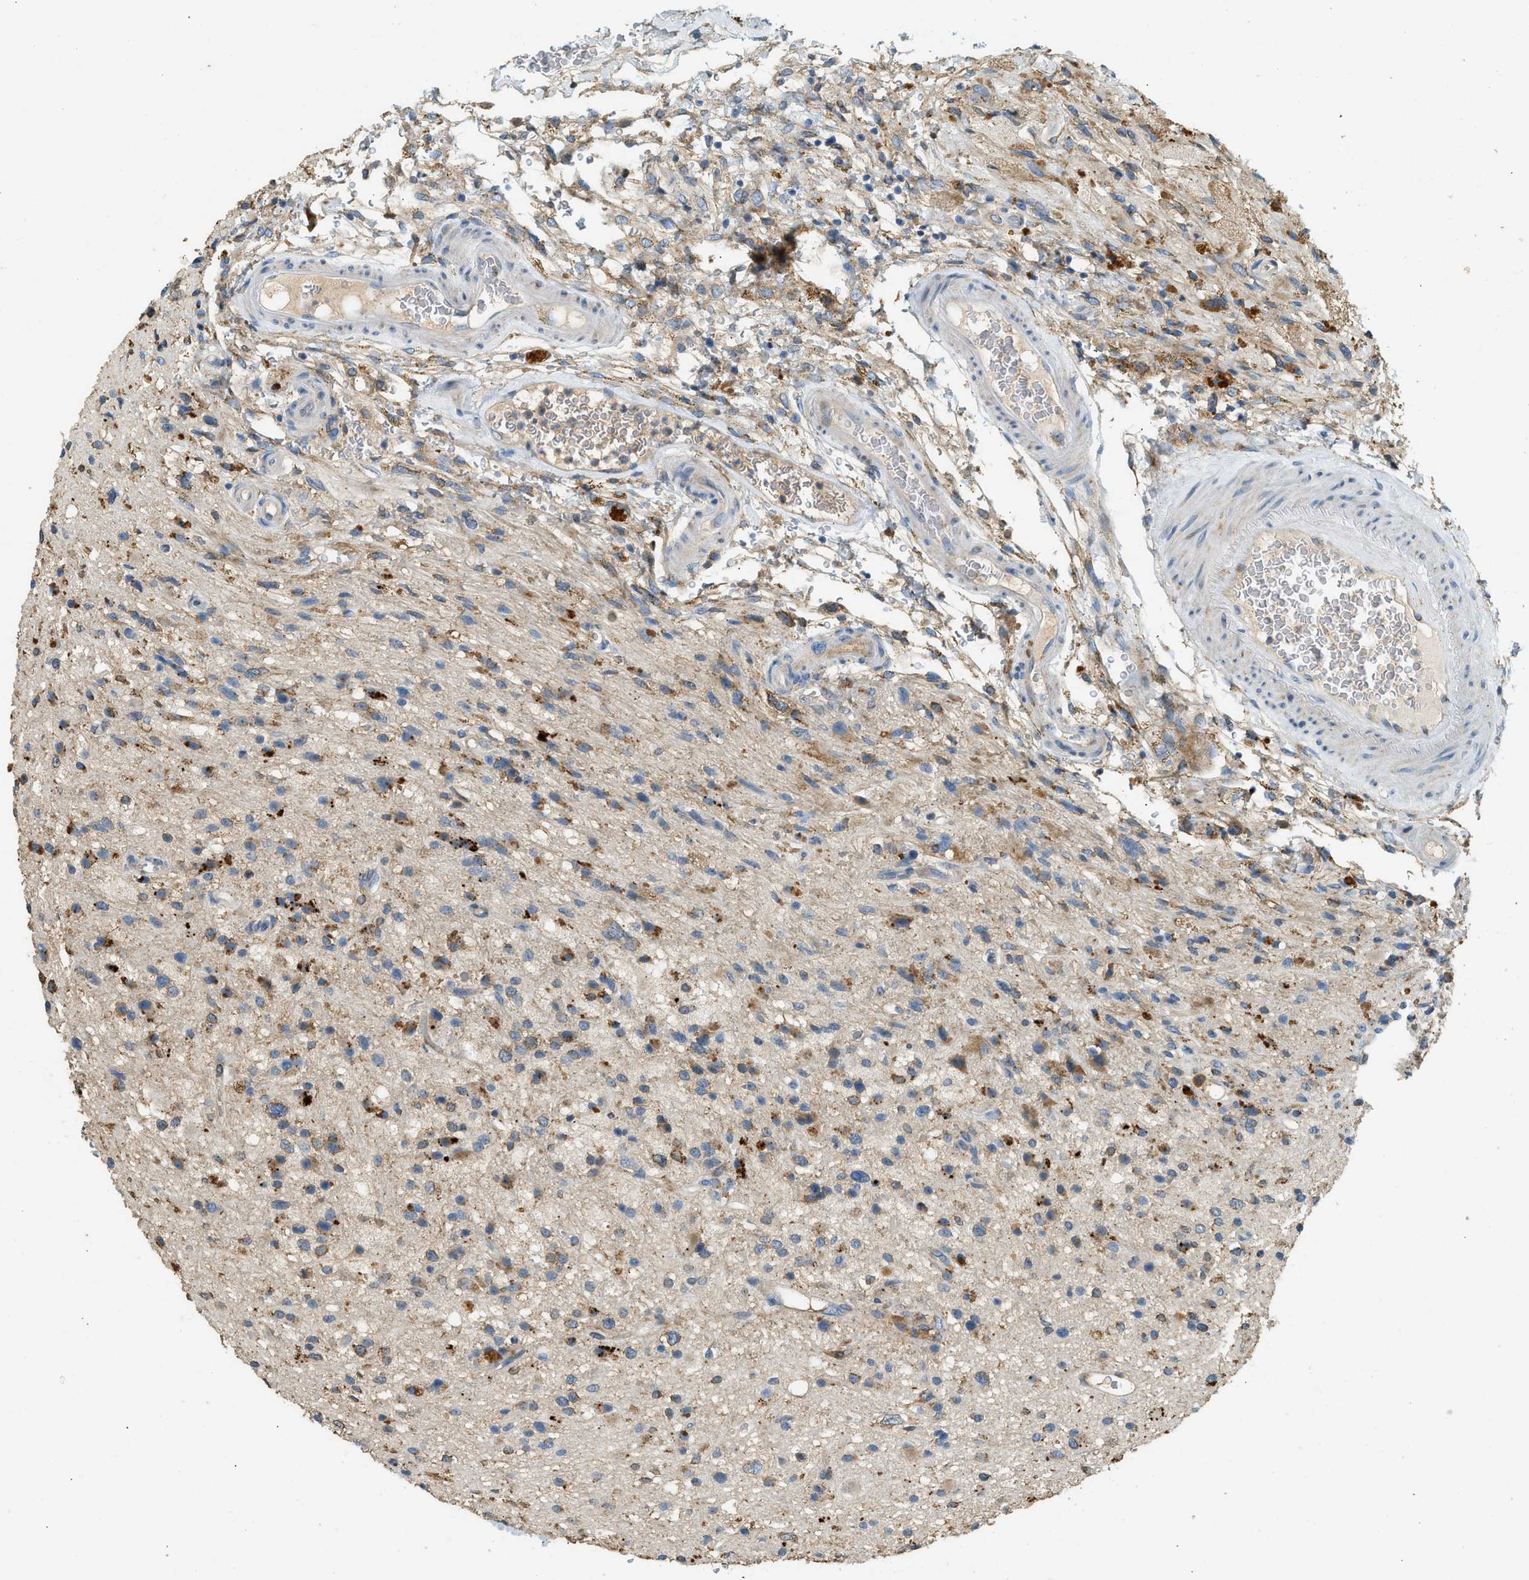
{"staining": {"intensity": "moderate", "quantity": "25%-75%", "location": "cytoplasmic/membranous"}, "tissue": "glioma", "cell_type": "Tumor cells", "image_type": "cancer", "snomed": [{"axis": "morphology", "description": "Glioma, malignant, High grade"}, {"axis": "topography", "description": "Brain"}], "caption": "Approximately 25%-75% of tumor cells in human high-grade glioma (malignant) exhibit moderate cytoplasmic/membranous protein expression as visualized by brown immunohistochemical staining.", "gene": "CTSB", "patient": {"sex": "male", "age": 33}}